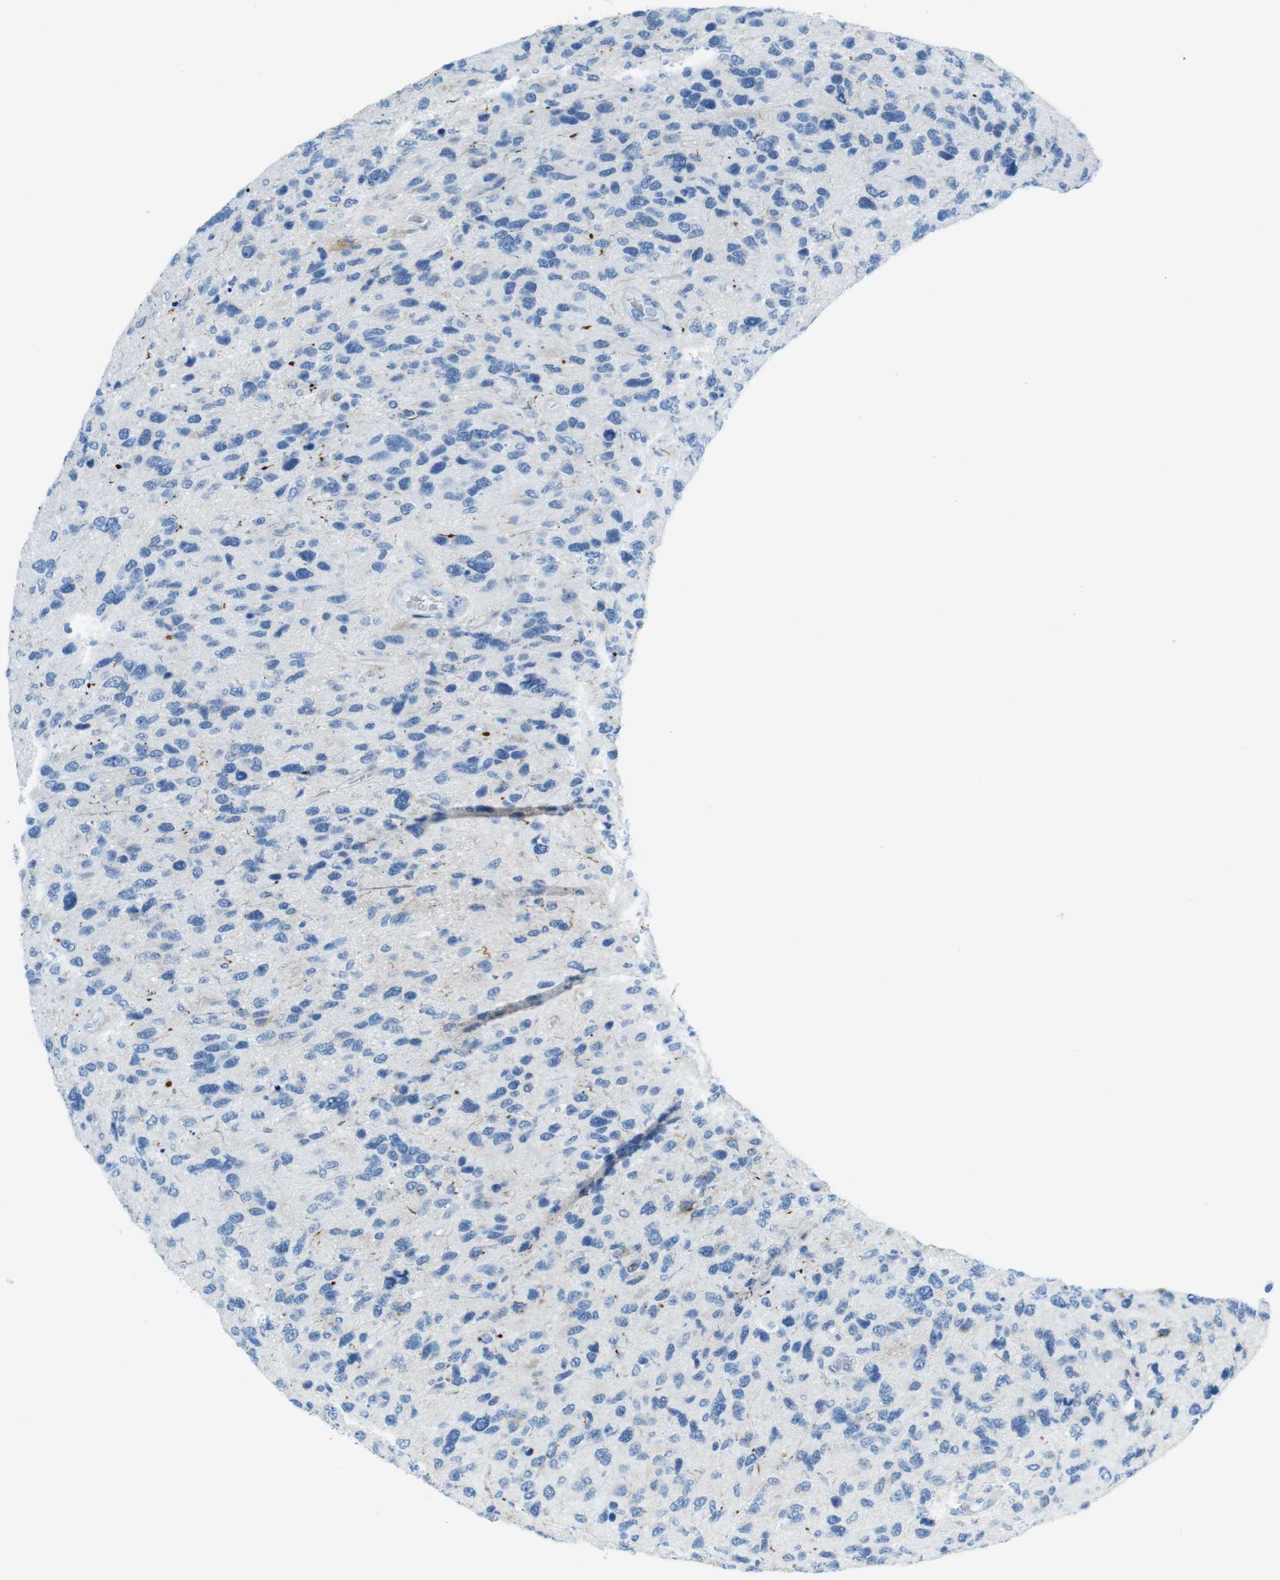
{"staining": {"intensity": "weak", "quantity": "<25%", "location": "cytoplasmic/membranous"}, "tissue": "glioma", "cell_type": "Tumor cells", "image_type": "cancer", "snomed": [{"axis": "morphology", "description": "Glioma, malignant, High grade"}, {"axis": "topography", "description": "Brain"}], "caption": "Malignant high-grade glioma was stained to show a protein in brown. There is no significant expression in tumor cells.", "gene": "TFAP2C", "patient": {"sex": "female", "age": 58}}